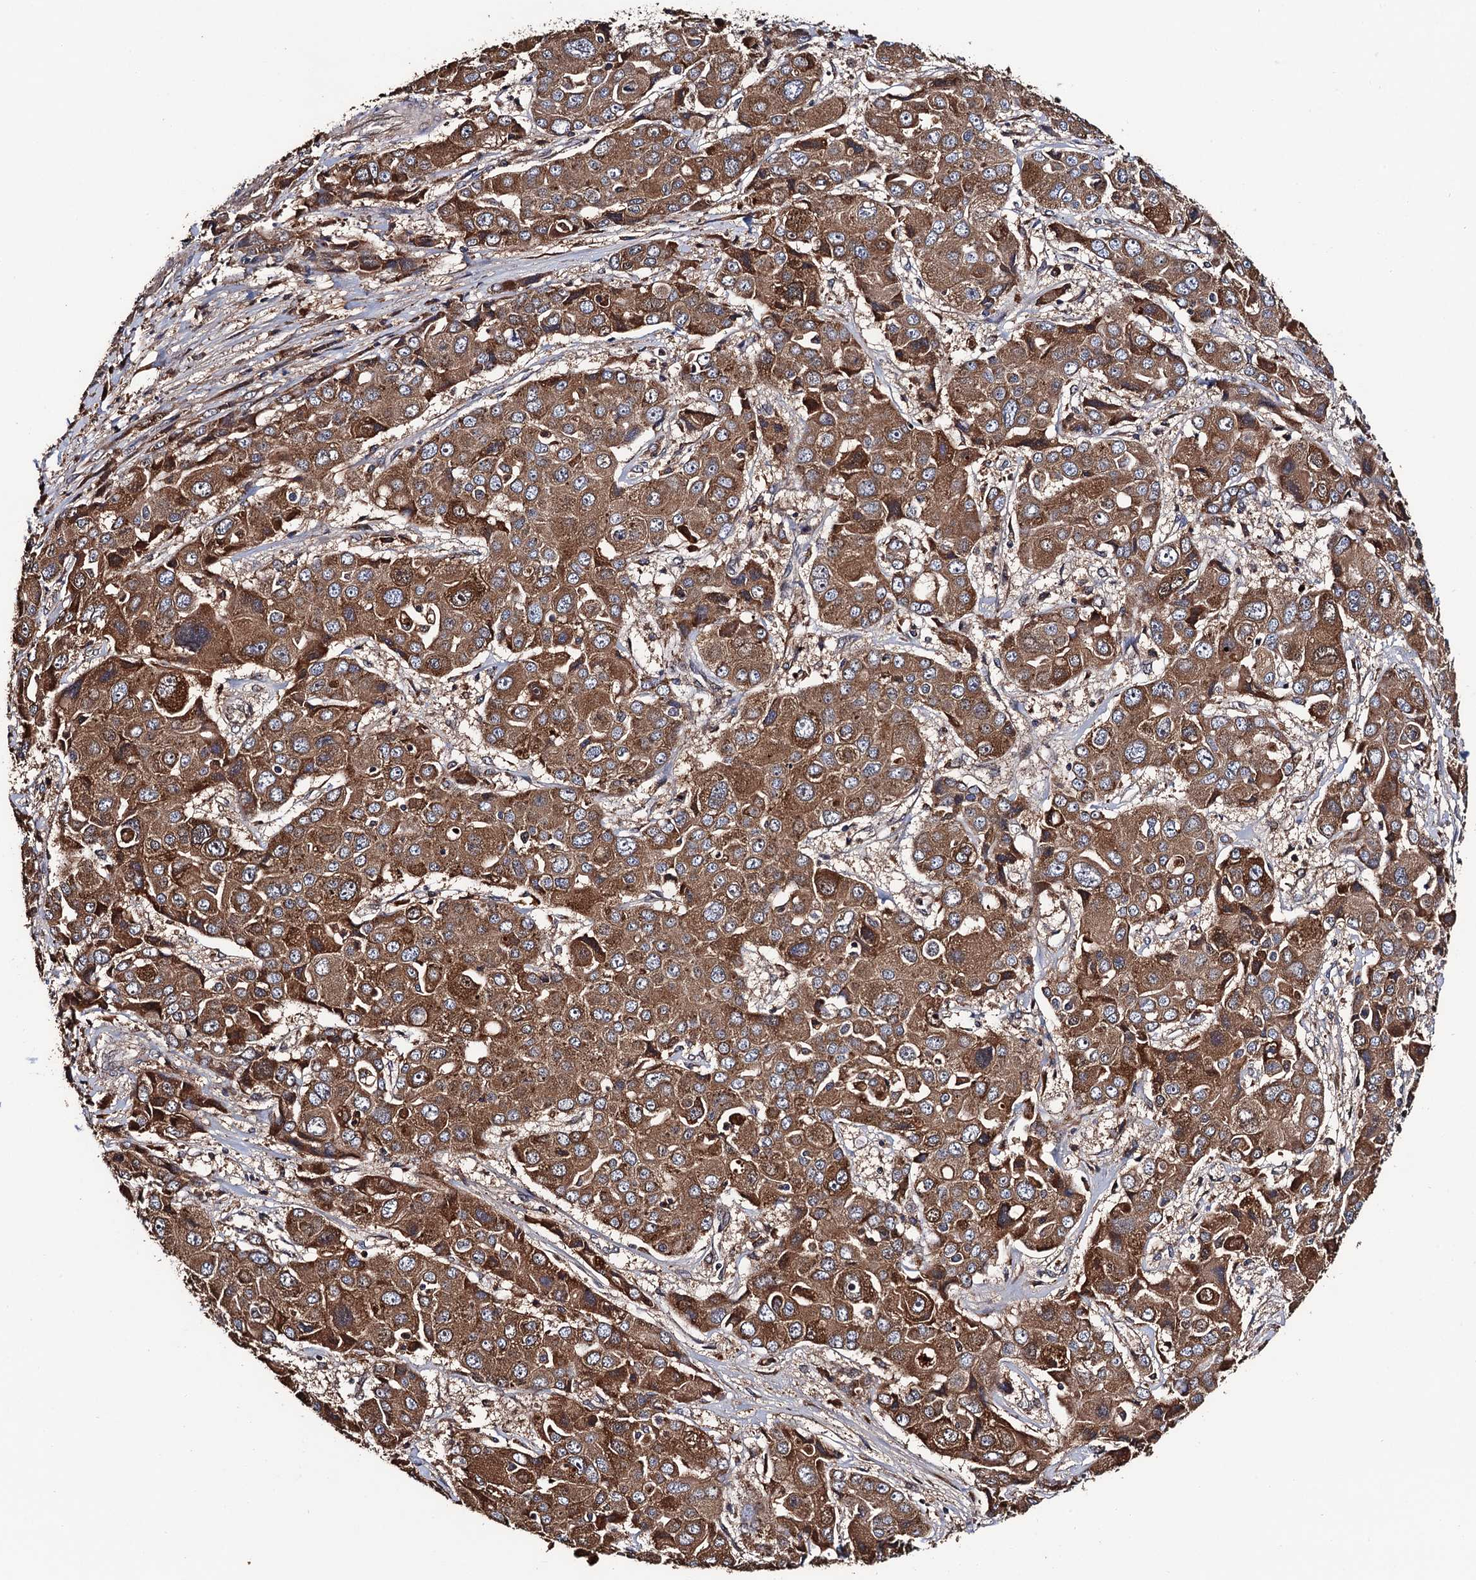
{"staining": {"intensity": "moderate", "quantity": ">75%", "location": "cytoplasmic/membranous"}, "tissue": "liver cancer", "cell_type": "Tumor cells", "image_type": "cancer", "snomed": [{"axis": "morphology", "description": "Cholangiocarcinoma"}, {"axis": "topography", "description": "Liver"}], "caption": "A brown stain highlights moderate cytoplasmic/membranous staining of a protein in liver cholangiocarcinoma tumor cells.", "gene": "RGS11", "patient": {"sex": "male", "age": 67}}